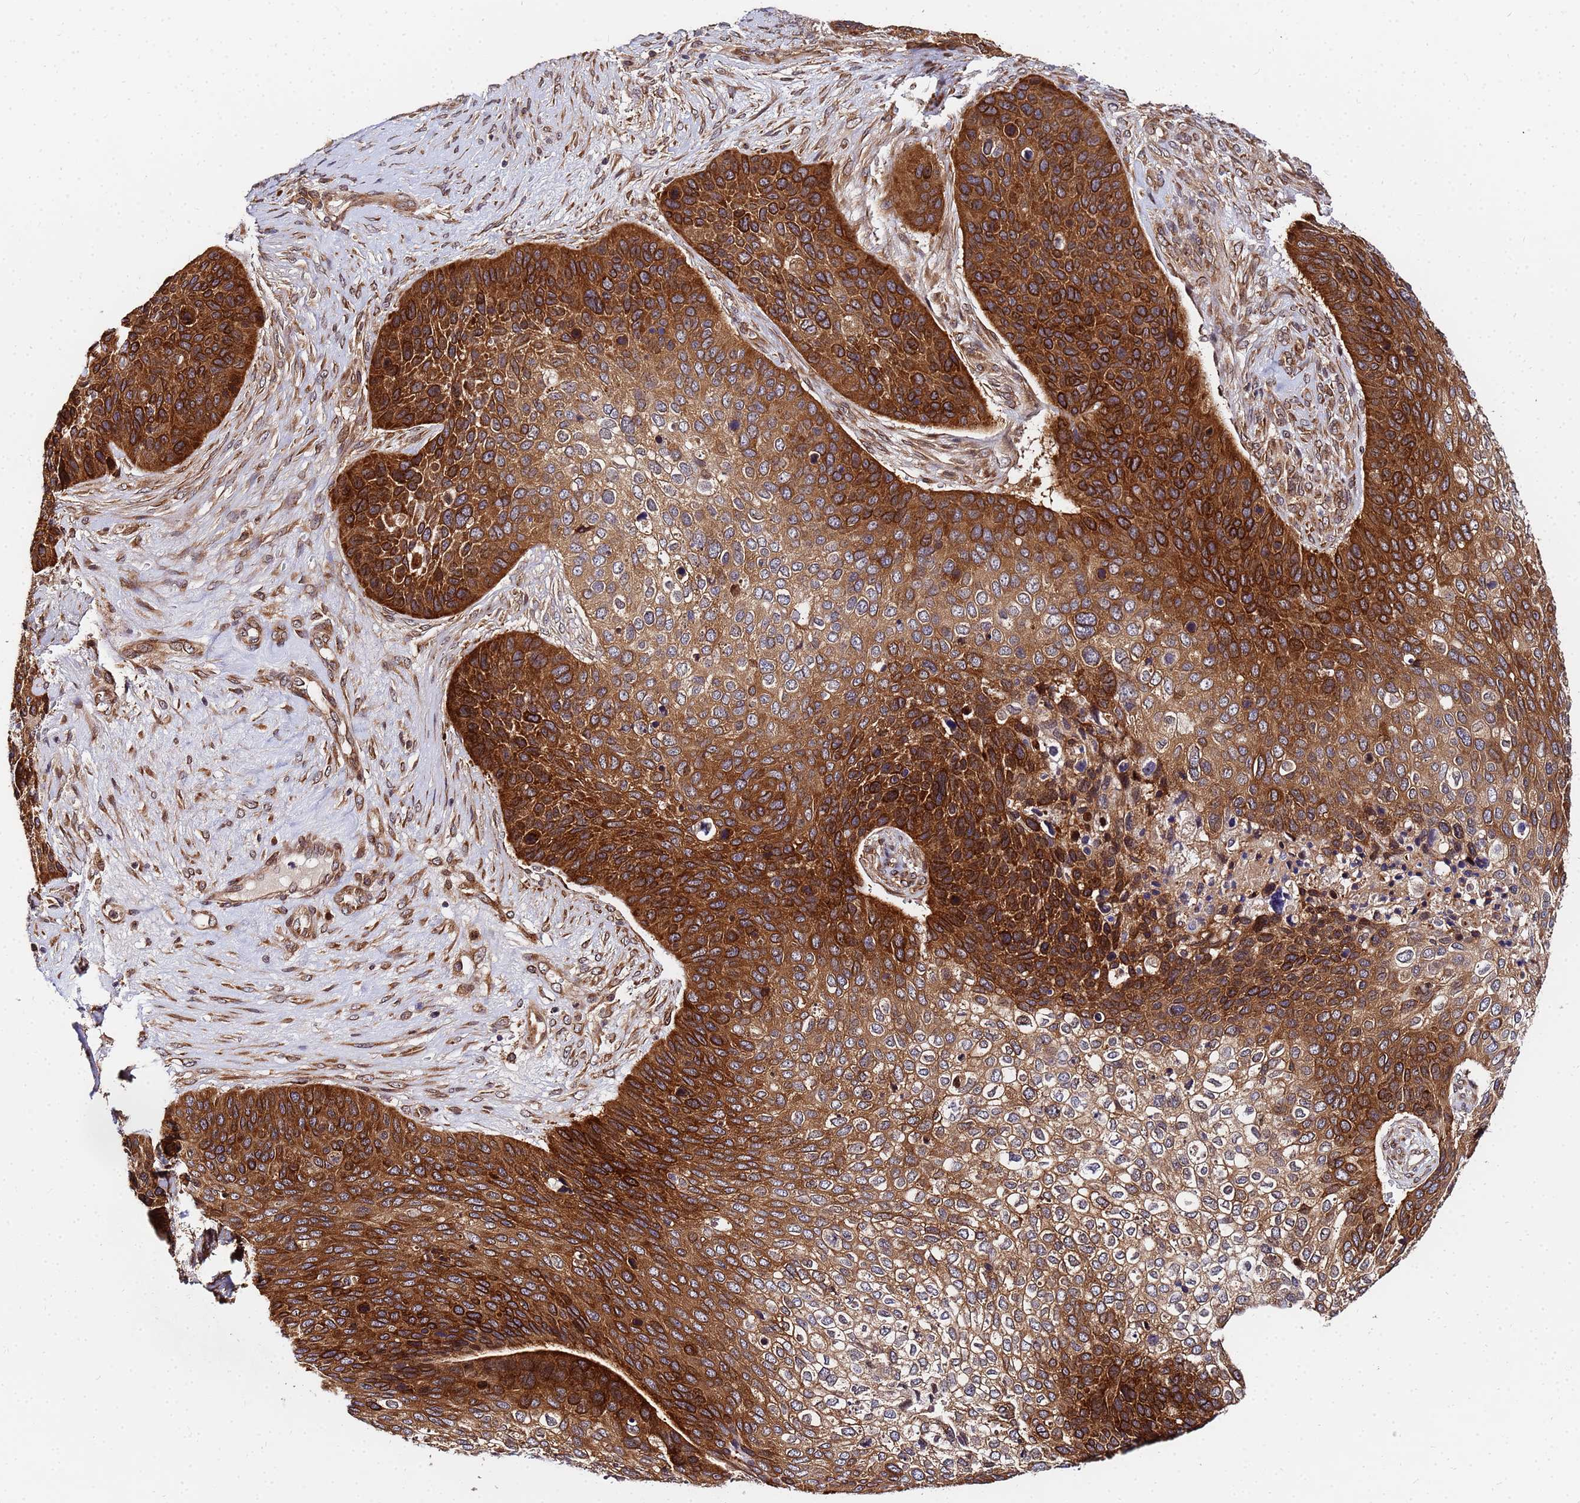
{"staining": {"intensity": "strong", "quantity": ">75%", "location": "cytoplasmic/membranous"}, "tissue": "skin cancer", "cell_type": "Tumor cells", "image_type": "cancer", "snomed": [{"axis": "morphology", "description": "Basal cell carcinoma"}, {"axis": "topography", "description": "Skin"}], "caption": "About >75% of tumor cells in basal cell carcinoma (skin) show strong cytoplasmic/membranous protein expression as visualized by brown immunohistochemical staining.", "gene": "UNC93B1", "patient": {"sex": "female", "age": 74}}